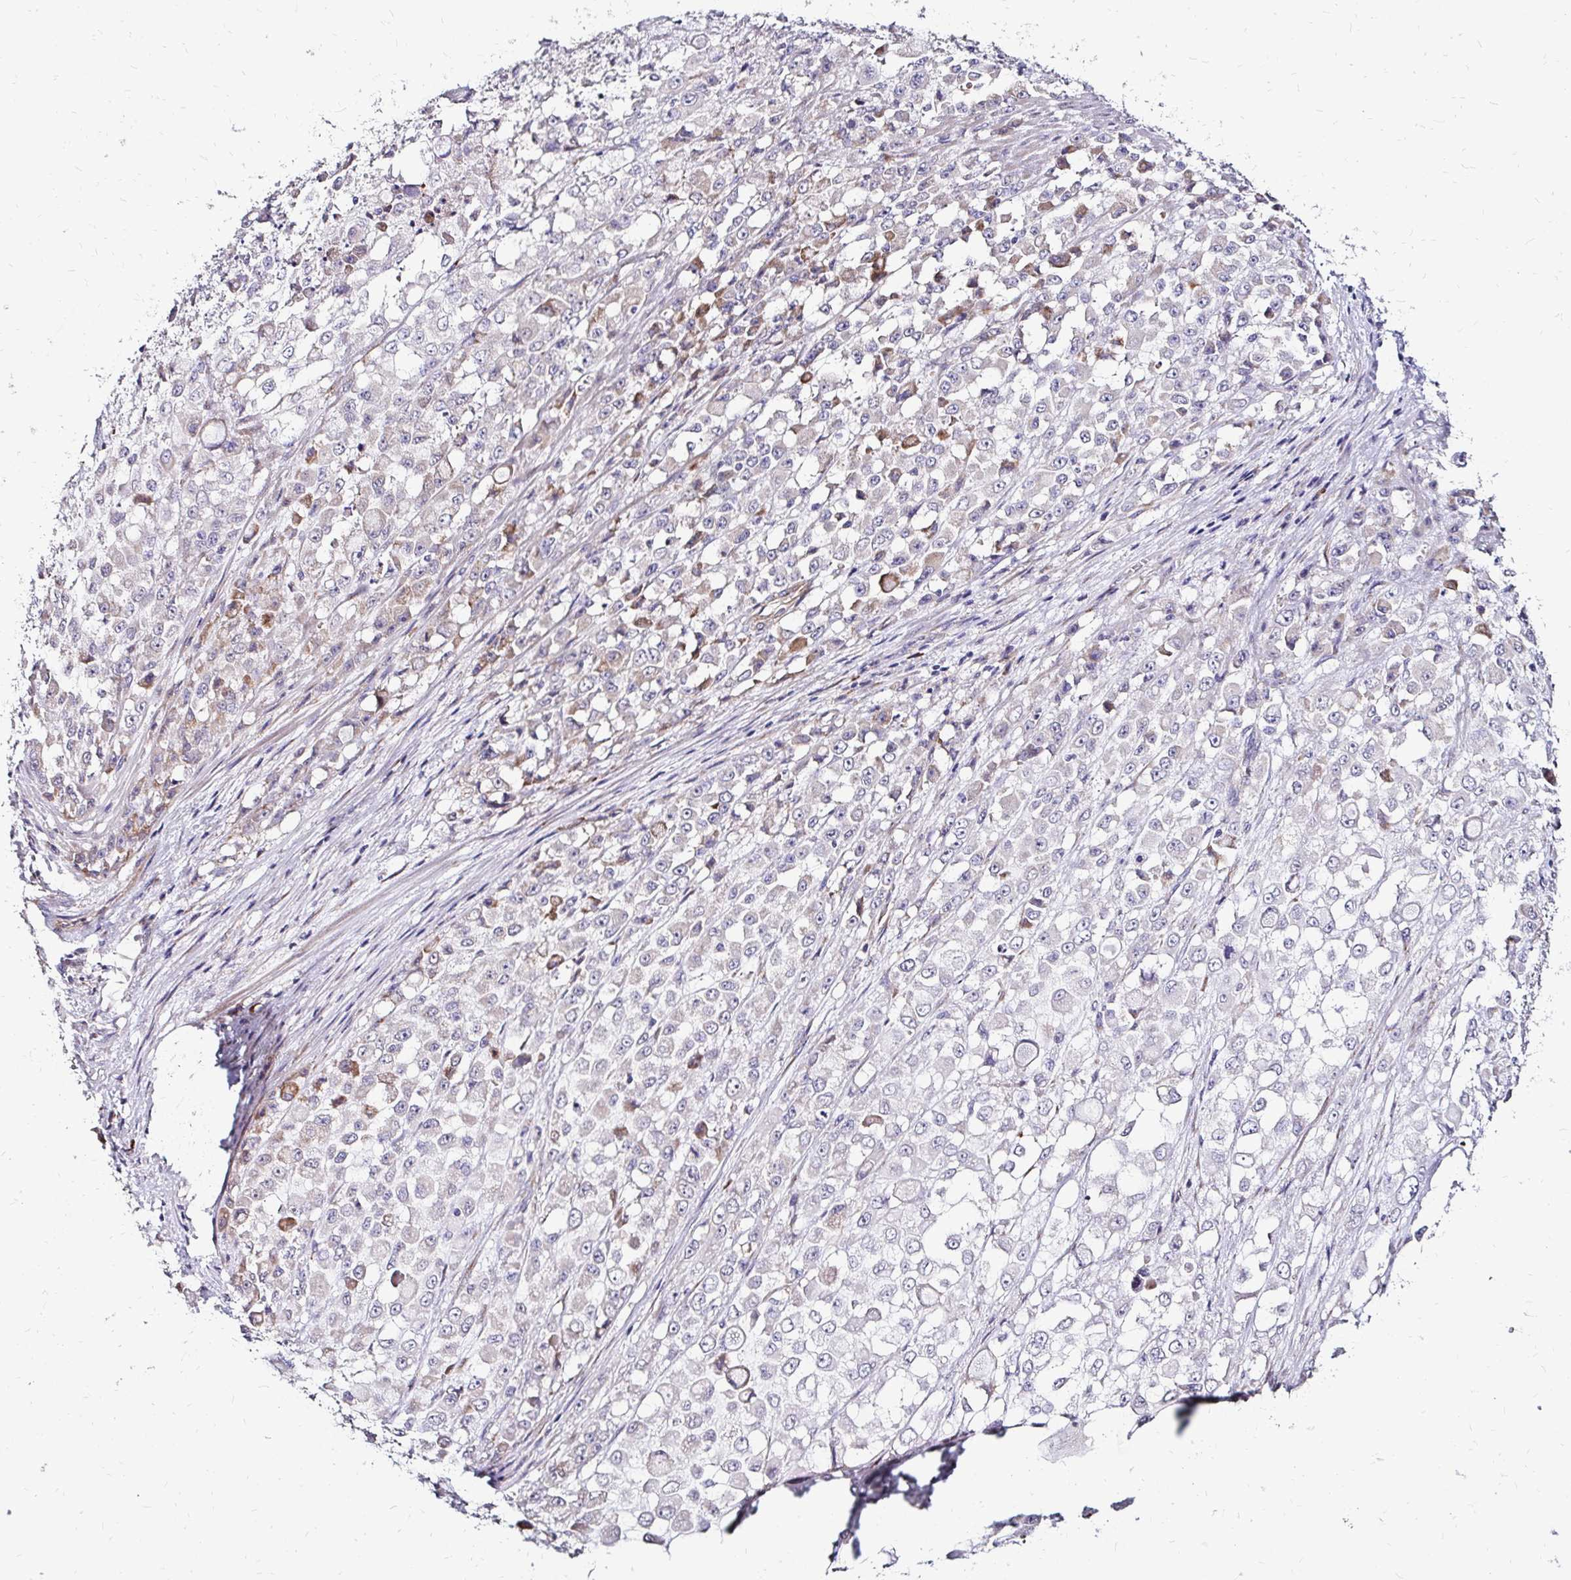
{"staining": {"intensity": "moderate", "quantity": "<25%", "location": "cytoplasmic/membranous"}, "tissue": "stomach cancer", "cell_type": "Tumor cells", "image_type": "cancer", "snomed": [{"axis": "morphology", "description": "Adenocarcinoma, NOS"}, {"axis": "topography", "description": "Stomach"}], "caption": "Stomach adenocarcinoma stained with immunohistochemistry reveals moderate cytoplasmic/membranous staining in about <25% of tumor cells.", "gene": "PRIMA1", "patient": {"sex": "female", "age": 76}}